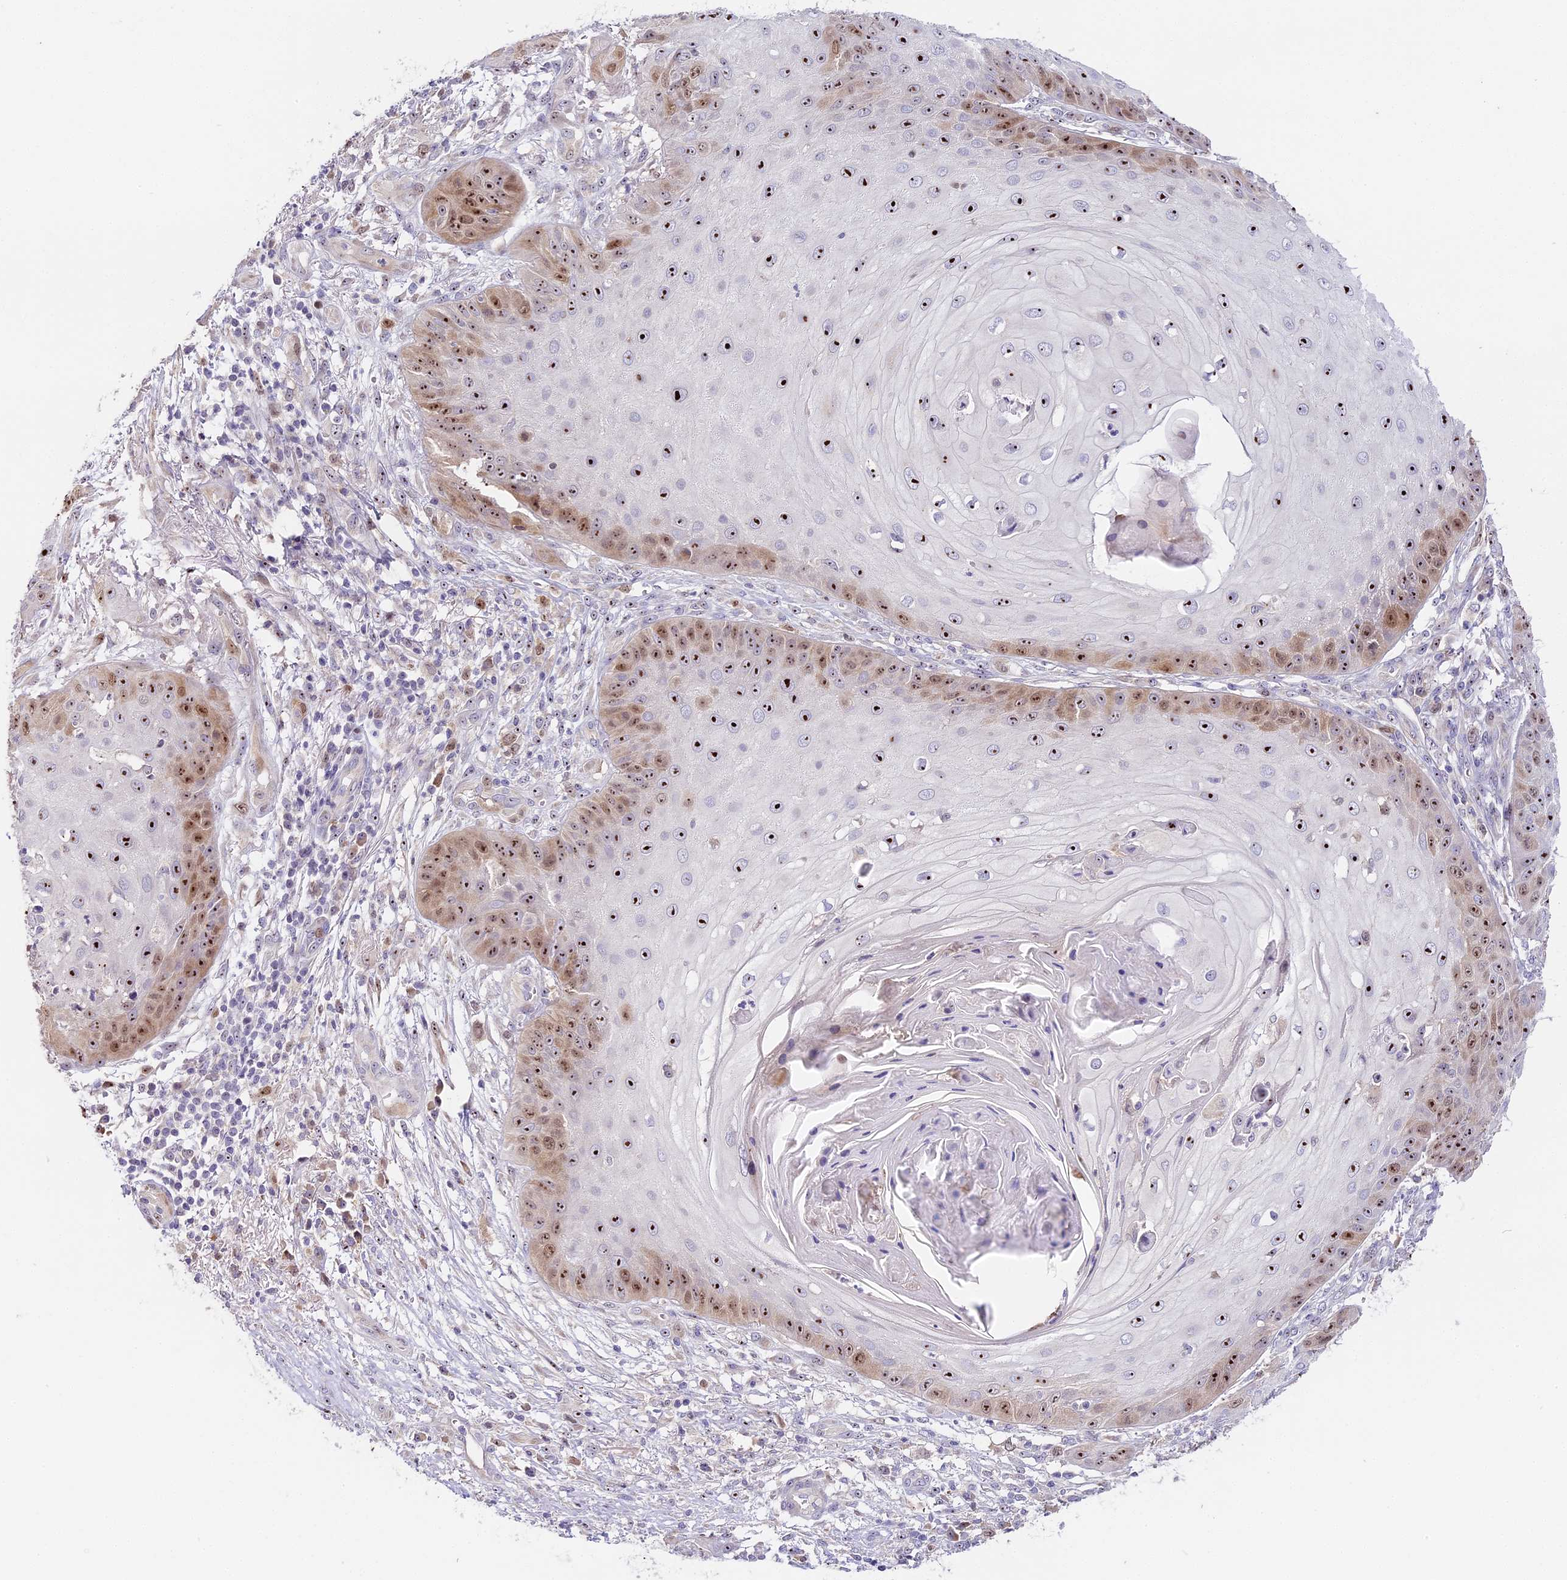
{"staining": {"intensity": "strong", "quantity": ">75%", "location": "cytoplasmic/membranous,nuclear"}, "tissue": "skin cancer", "cell_type": "Tumor cells", "image_type": "cancer", "snomed": [{"axis": "morphology", "description": "Squamous cell carcinoma, NOS"}, {"axis": "topography", "description": "Skin"}], "caption": "This is a micrograph of immunohistochemistry (IHC) staining of skin cancer, which shows strong staining in the cytoplasmic/membranous and nuclear of tumor cells.", "gene": "RAD51", "patient": {"sex": "male", "age": 70}}